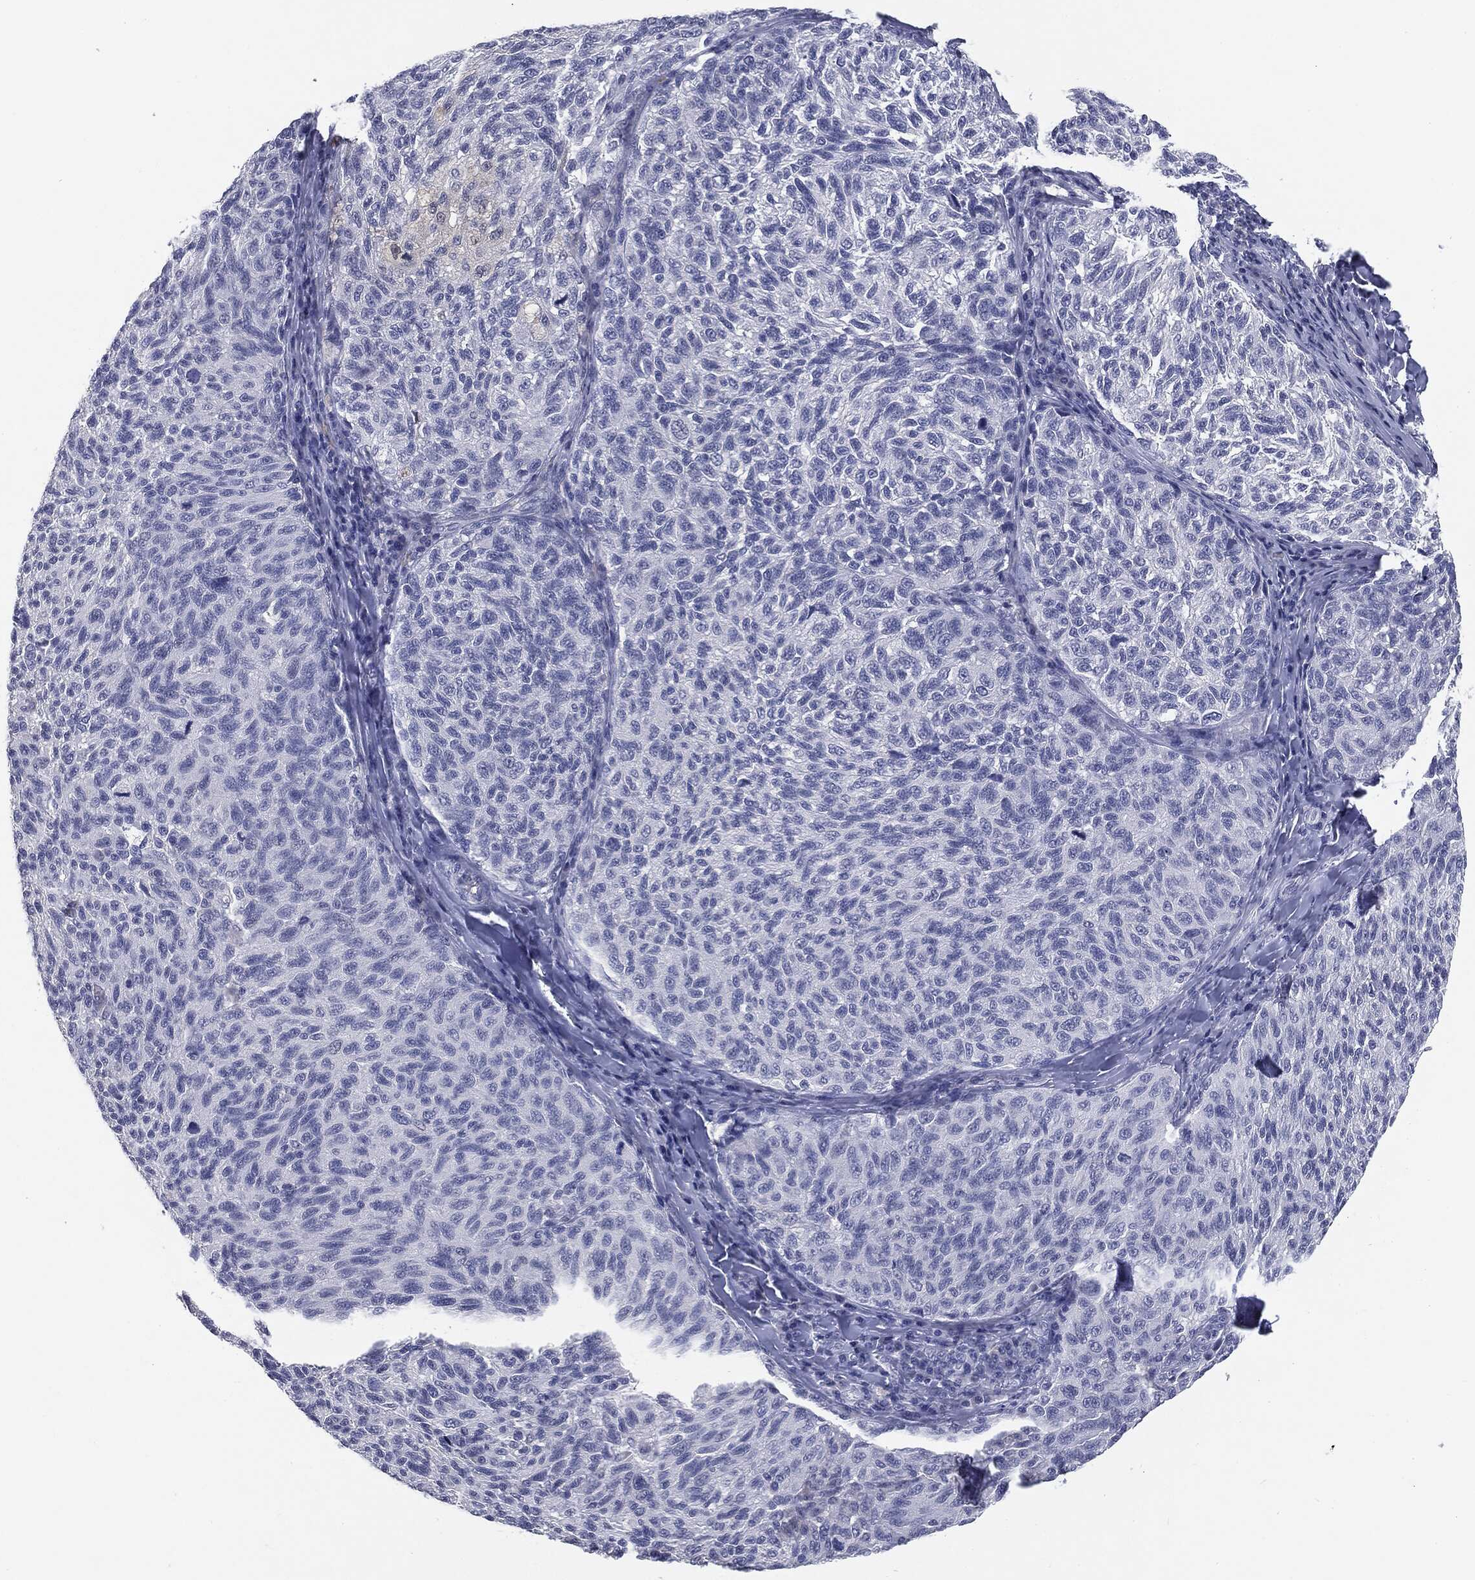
{"staining": {"intensity": "negative", "quantity": "none", "location": "none"}, "tissue": "melanoma", "cell_type": "Tumor cells", "image_type": "cancer", "snomed": [{"axis": "morphology", "description": "Malignant melanoma, NOS"}, {"axis": "topography", "description": "Skin"}], "caption": "The micrograph displays no significant staining in tumor cells of malignant melanoma. (Immunohistochemistry (ihc), brightfield microscopy, high magnification).", "gene": "MUC1", "patient": {"sex": "female", "age": 73}}